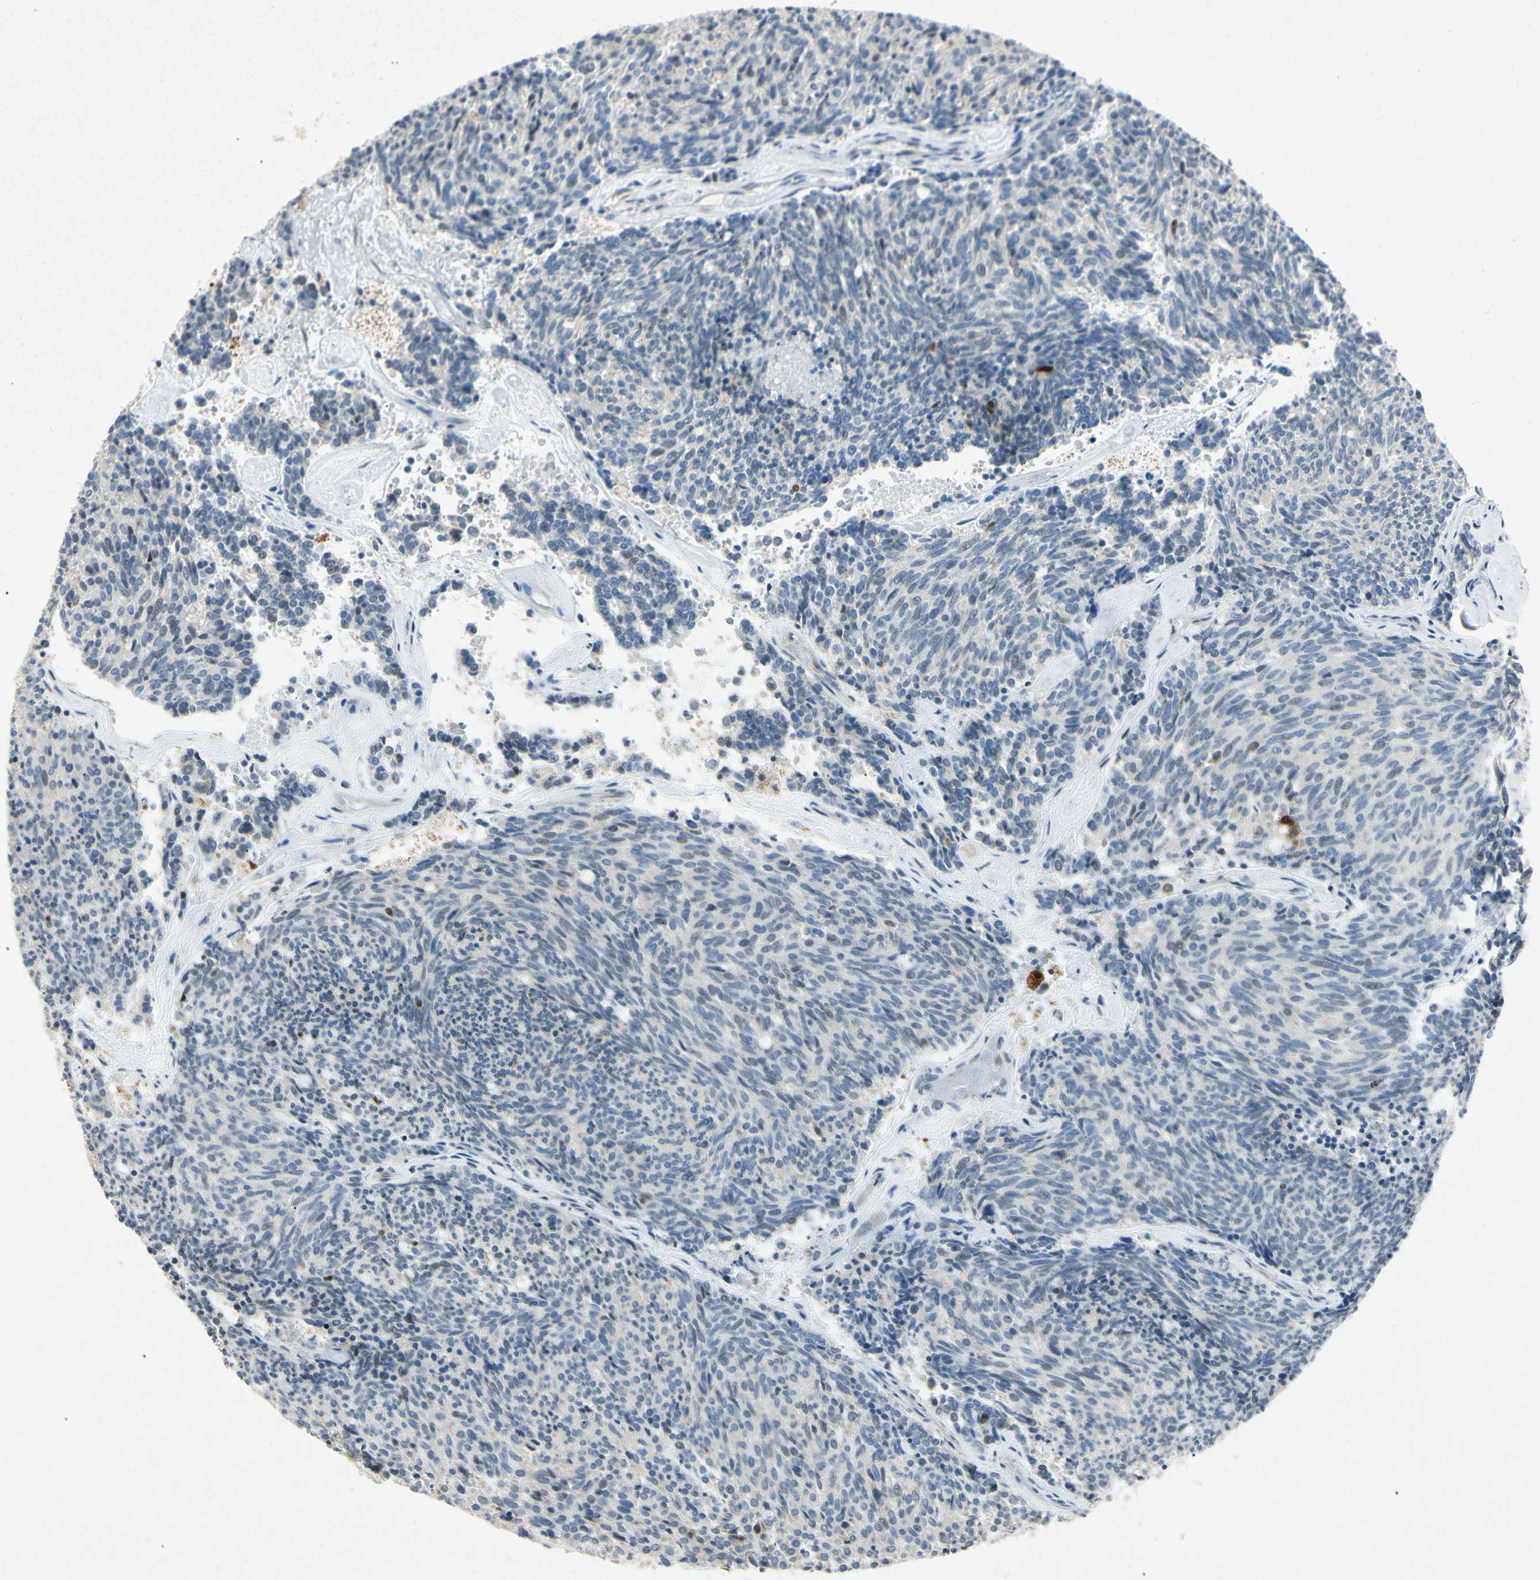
{"staining": {"intensity": "negative", "quantity": "none", "location": "none"}, "tissue": "carcinoid", "cell_type": "Tumor cells", "image_type": "cancer", "snomed": [{"axis": "morphology", "description": "Carcinoid, malignant, NOS"}, {"axis": "topography", "description": "Pancreas"}], "caption": "Protein analysis of carcinoid displays no significant expression in tumor cells.", "gene": "HSPA1B", "patient": {"sex": "female", "age": 54}}